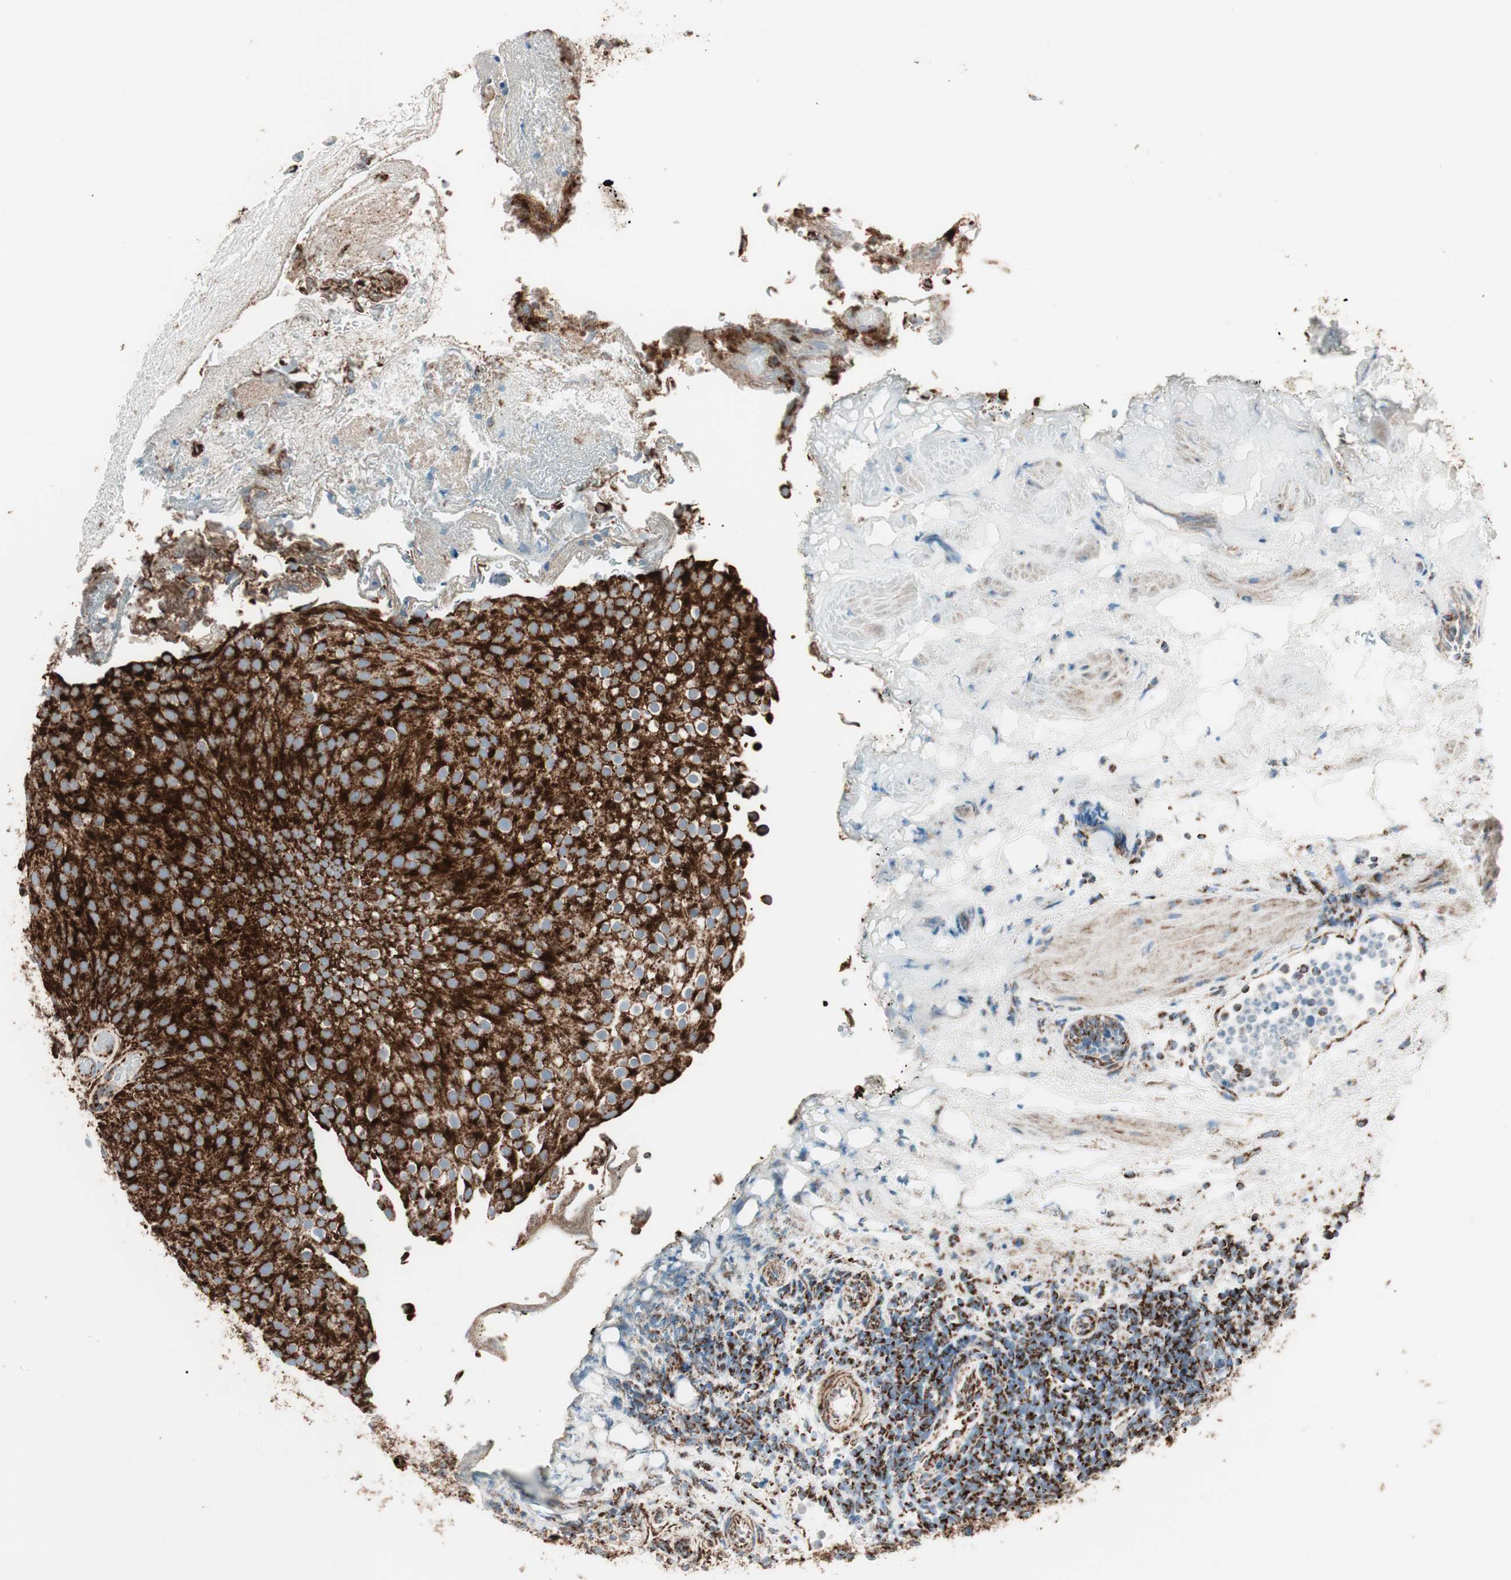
{"staining": {"intensity": "strong", "quantity": ">75%", "location": "cytoplasmic/membranous"}, "tissue": "urothelial cancer", "cell_type": "Tumor cells", "image_type": "cancer", "snomed": [{"axis": "morphology", "description": "Urothelial carcinoma, Low grade"}, {"axis": "topography", "description": "Urinary bladder"}], "caption": "IHC of low-grade urothelial carcinoma exhibits high levels of strong cytoplasmic/membranous expression in about >75% of tumor cells.", "gene": "TOMM20", "patient": {"sex": "male", "age": 78}}